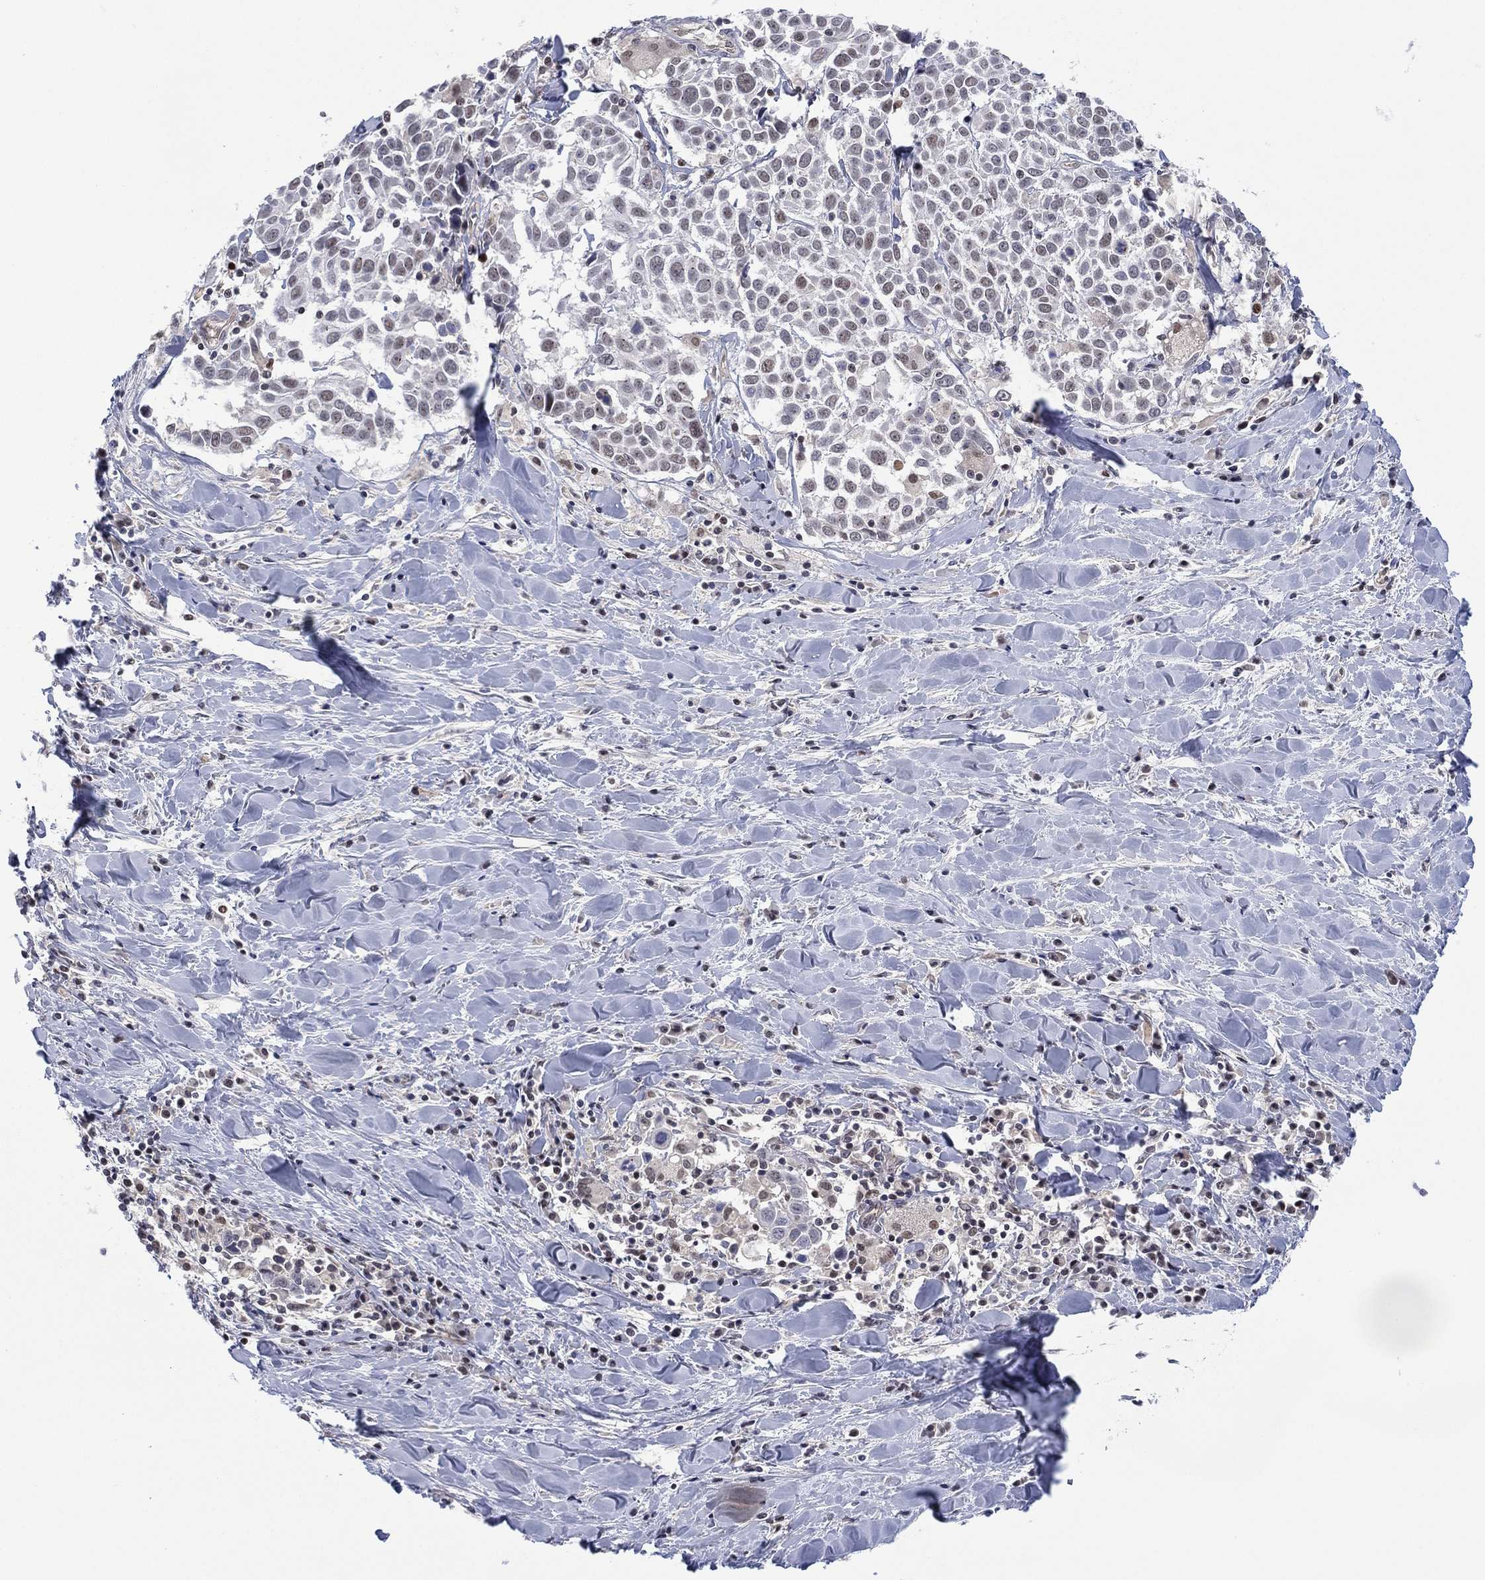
{"staining": {"intensity": "negative", "quantity": "none", "location": "none"}, "tissue": "lung cancer", "cell_type": "Tumor cells", "image_type": "cancer", "snomed": [{"axis": "morphology", "description": "Squamous cell carcinoma, NOS"}, {"axis": "topography", "description": "Lung"}], "caption": "A high-resolution photomicrograph shows IHC staining of lung squamous cell carcinoma, which exhibits no significant positivity in tumor cells. The staining was performed using DAB to visualize the protein expression in brown, while the nuclei were stained in blue with hematoxylin (Magnification: 20x).", "gene": "GSE1", "patient": {"sex": "male", "age": 57}}